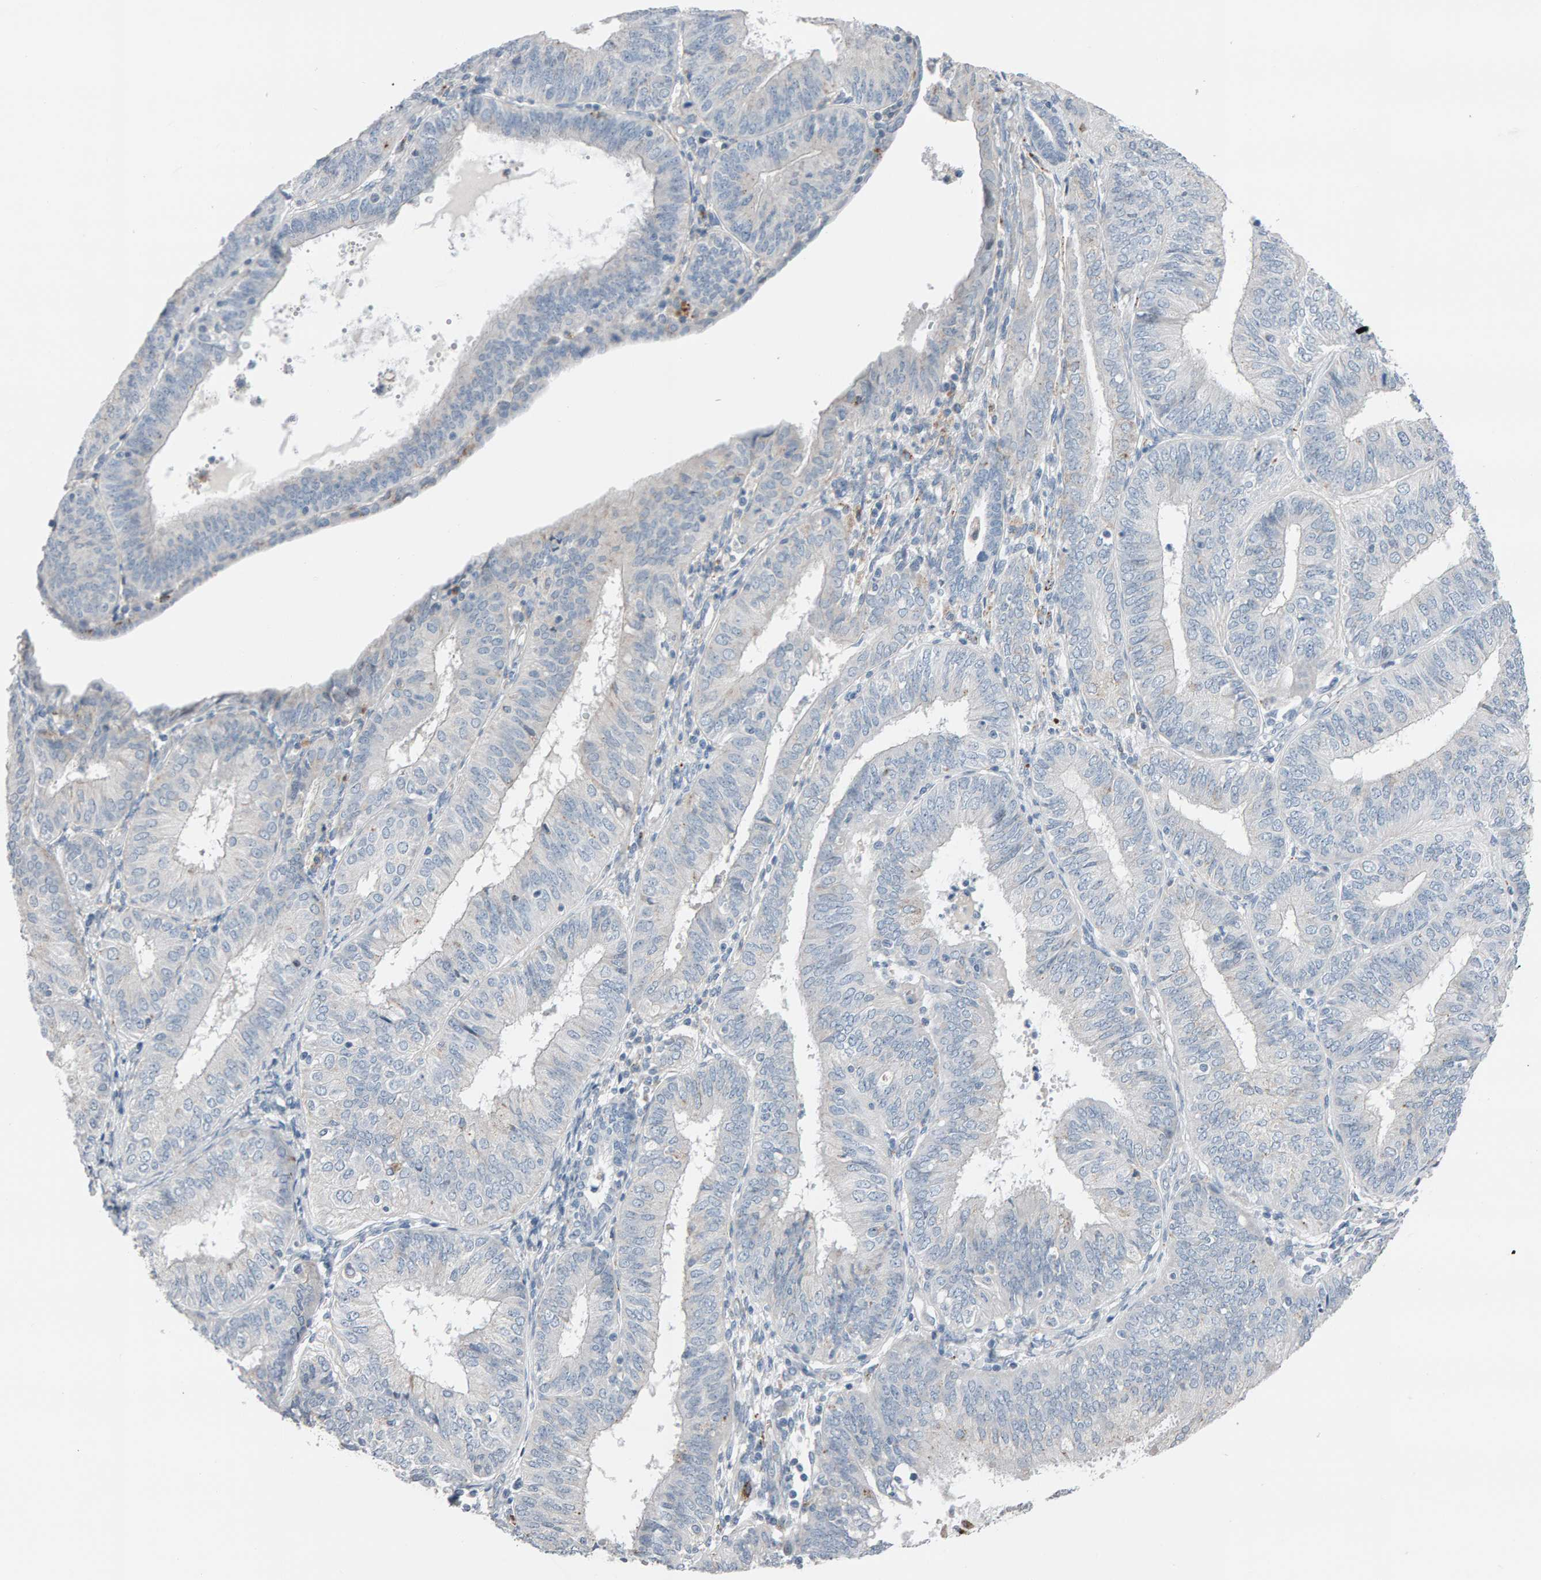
{"staining": {"intensity": "negative", "quantity": "none", "location": "none"}, "tissue": "endometrial cancer", "cell_type": "Tumor cells", "image_type": "cancer", "snomed": [{"axis": "morphology", "description": "Adenocarcinoma, NOS"}, {"axis": "topography", "description": "Endometrium"}], "caption": "High power microscopy micrograph of an IHC histopathology image of endometrial adenocarcinoma, revealing no significant staining in tumor cells.", "gene": "IPPK", "patient": {"sex": "female", "age": 58}}